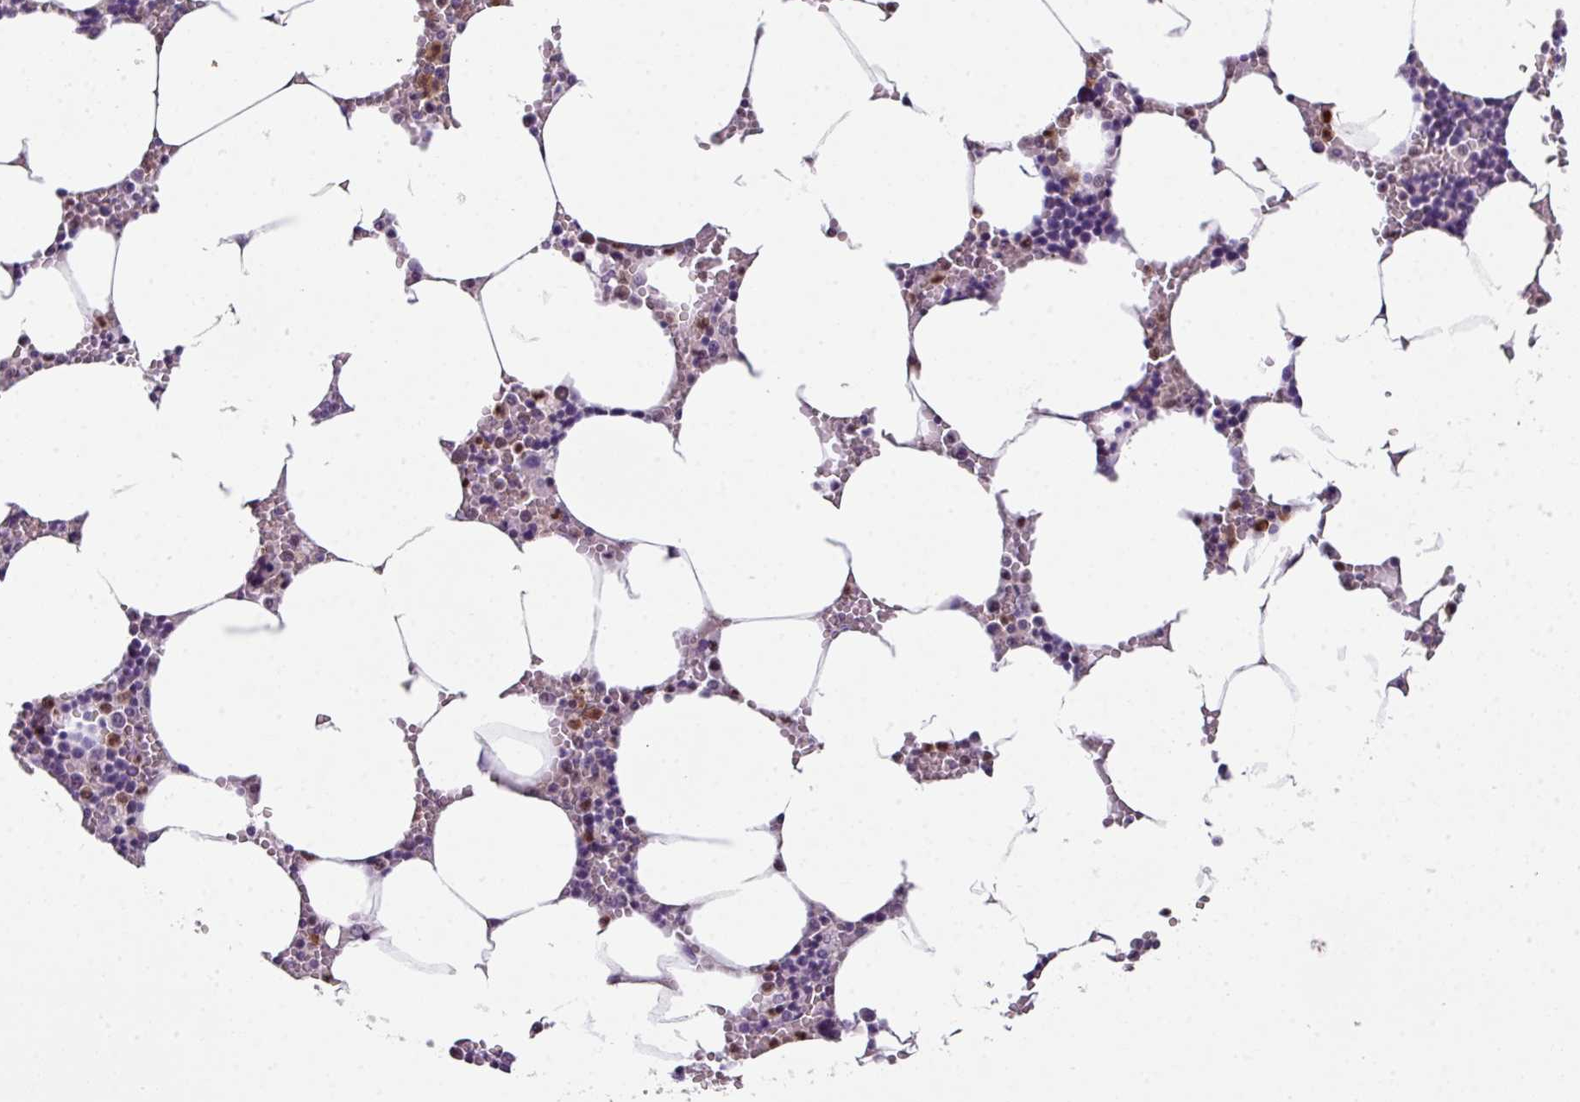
{"staining": {"intensity": "negative", "quantity": "none", "location": "none"}, "tissue": "bone marrow", "cell_type": "Hematopoietic cells", "image_type": "normal", "snomed": [{"axis": "morphology", "description": "Normal tissue, NOS"}, {"axis": "topography", "description": "Bone marrow"}], "caption": "Immunohistochemistry (IHC) micrograph of benign bone marrow: bone marrow stained with DAB exhibits no significant protein positivity in hematopoietic cells. (Brightfield microscopy of DAB immunohistochemistry (IHC) at high magnification).", "gene": "ZFP3", "patient": {"sex": "male", "age": 70}}